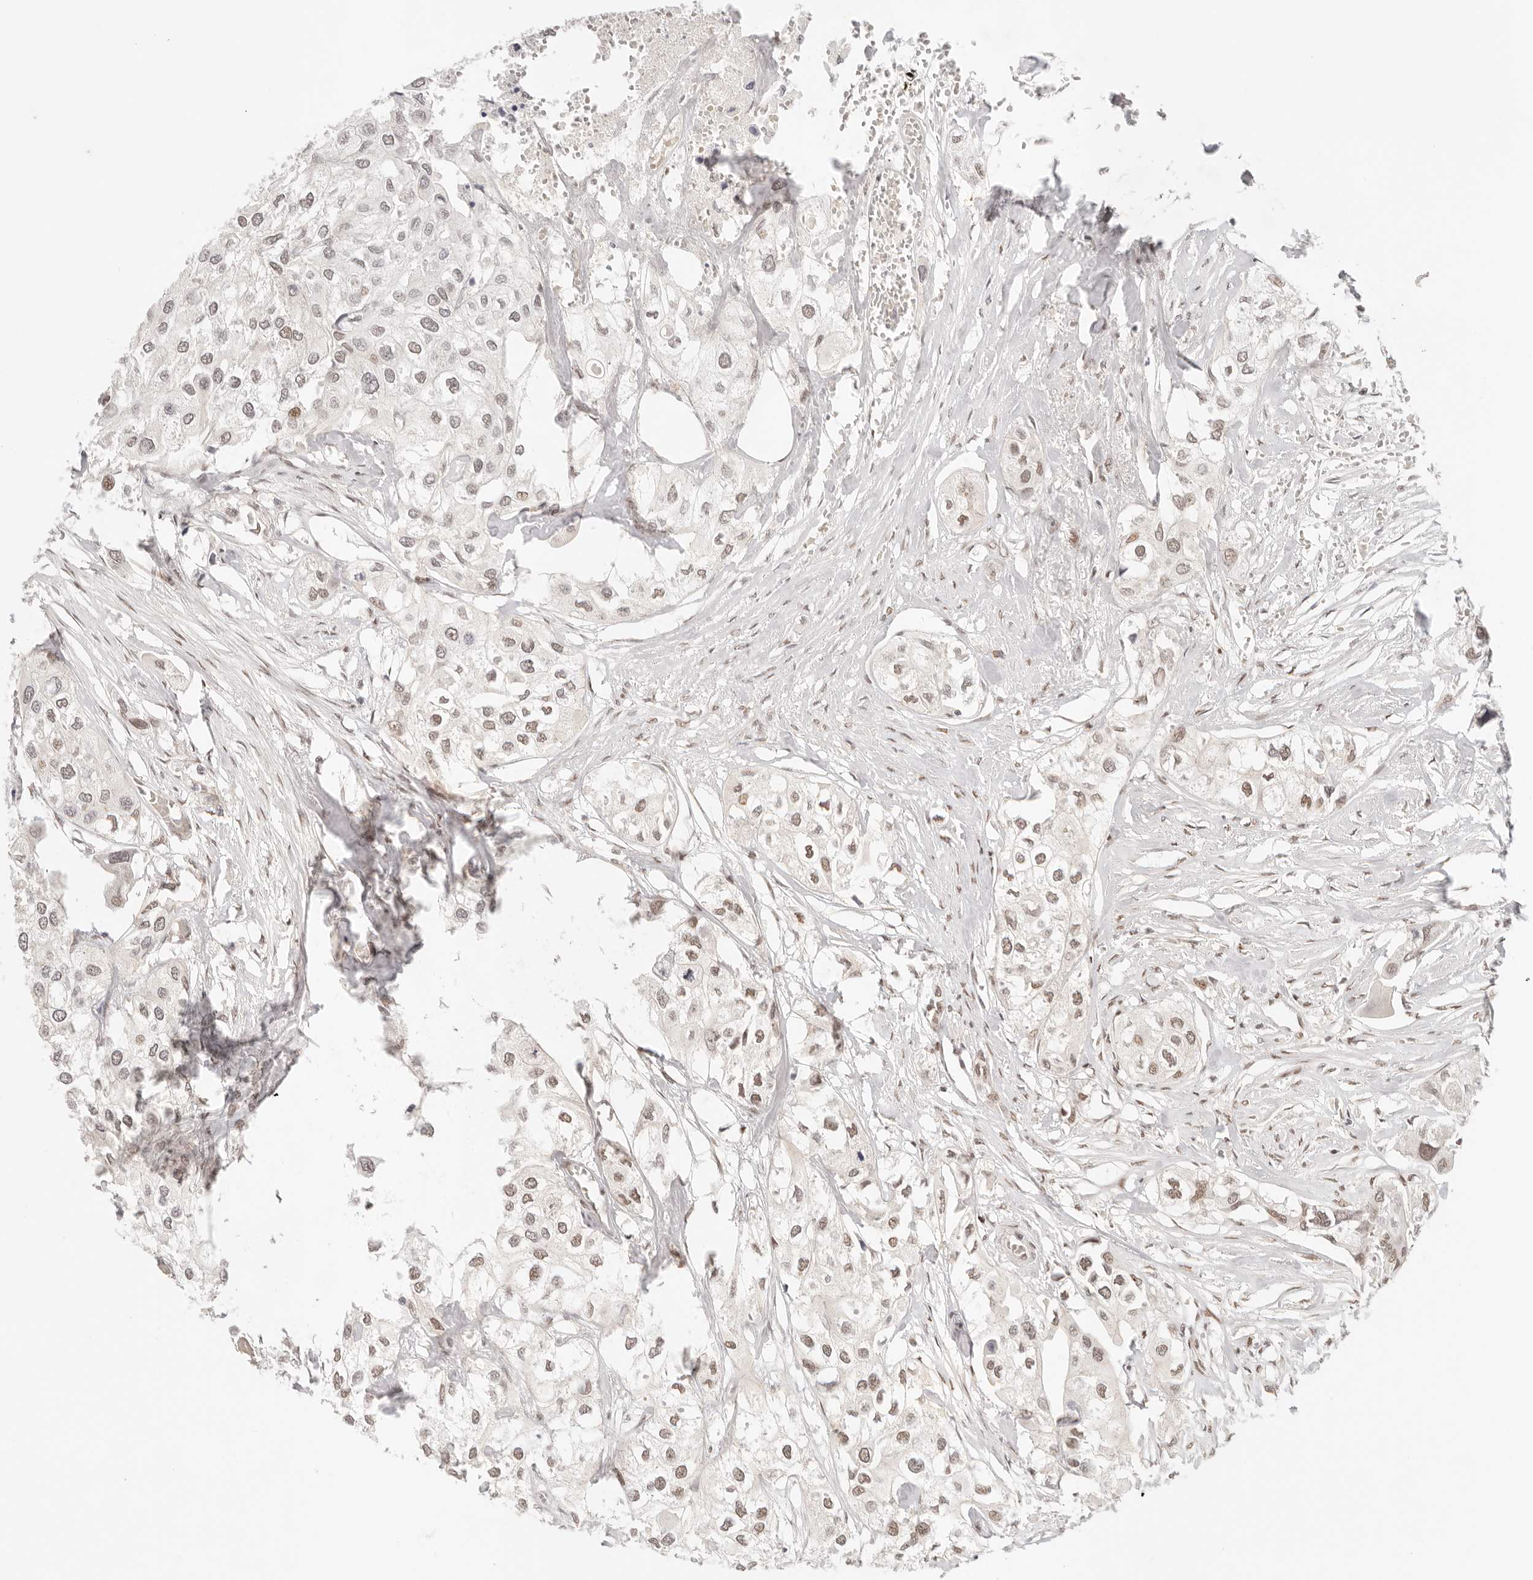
{"staining": {"intensity": "weak", "quantity": "25%-75%", "location": "nuclear"}, "tissue": "urothelial cancer", "cell_type": "Tumor cells", "image_type": "cancer", "snomed": [{"axis": "morphology", "description": "Urothelial carcinoma, High grade"}, {"axis": "topography", "description": "Urinary bladder"}], "caption": "Urothelial cancer stained for a protein (brown) demonstrates weak nuclear positive positivity in approximately 25%-75% of tumor cells.", "gene": "HOXC5", "patient": {"sex": "male", "age": 64}}